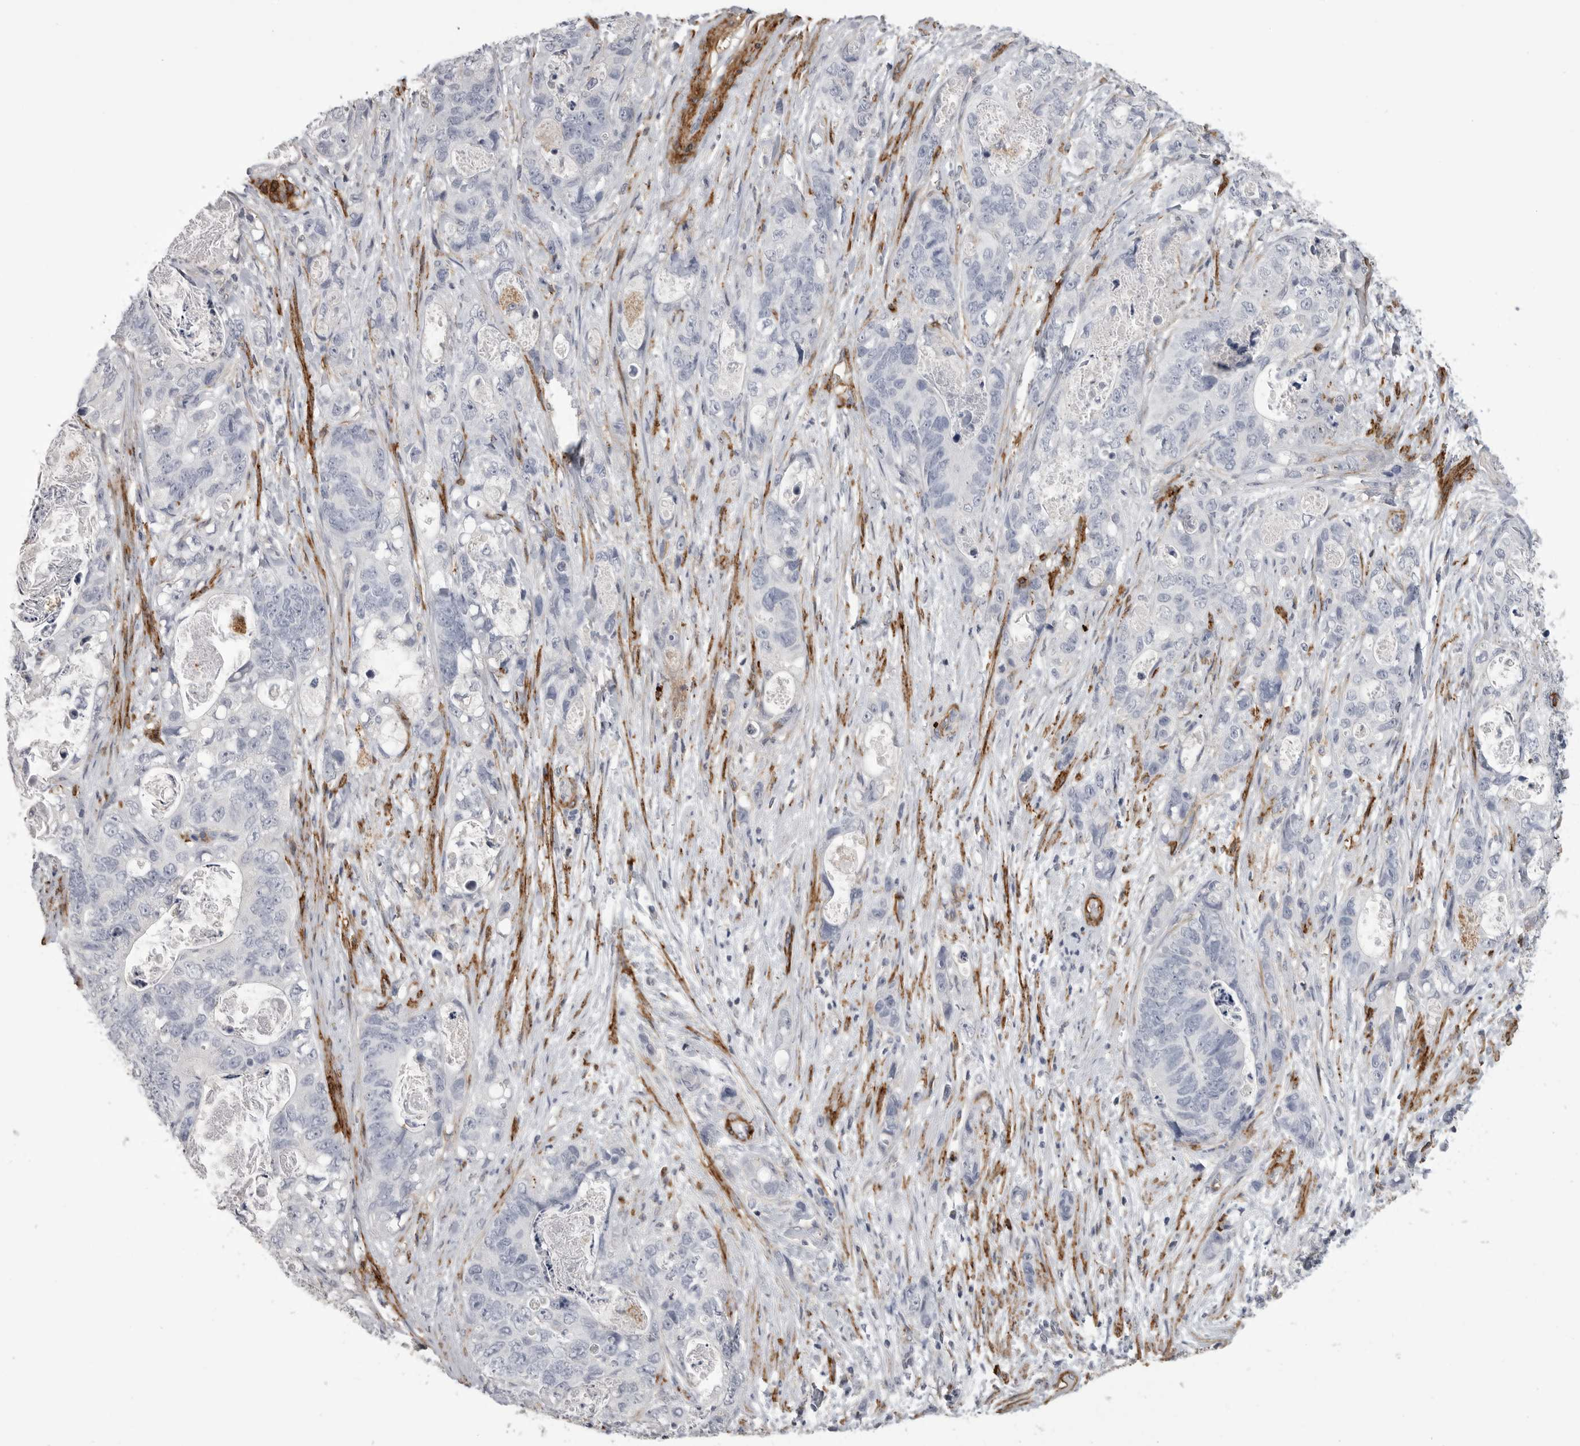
{"staining": {"intensity": "negative", "quantity": "none", "location": "none"}, "tissue": "stomach cancer", "cell_type": "Tumor cells", "image_type": "cancer", "snomed": [{"axis": "morphology", "description": "Normal tissue, NOS"}, {"axis": "morphology", "description": "Adenocarcinoma, NOS"}, {"axis": "topography", "description": "Stomach"}], "caption": "IHC of stomach cancer shows no staining in tumor cells.", "gene": "AOC3", "patient": {"sex": "female", "age": 89}}